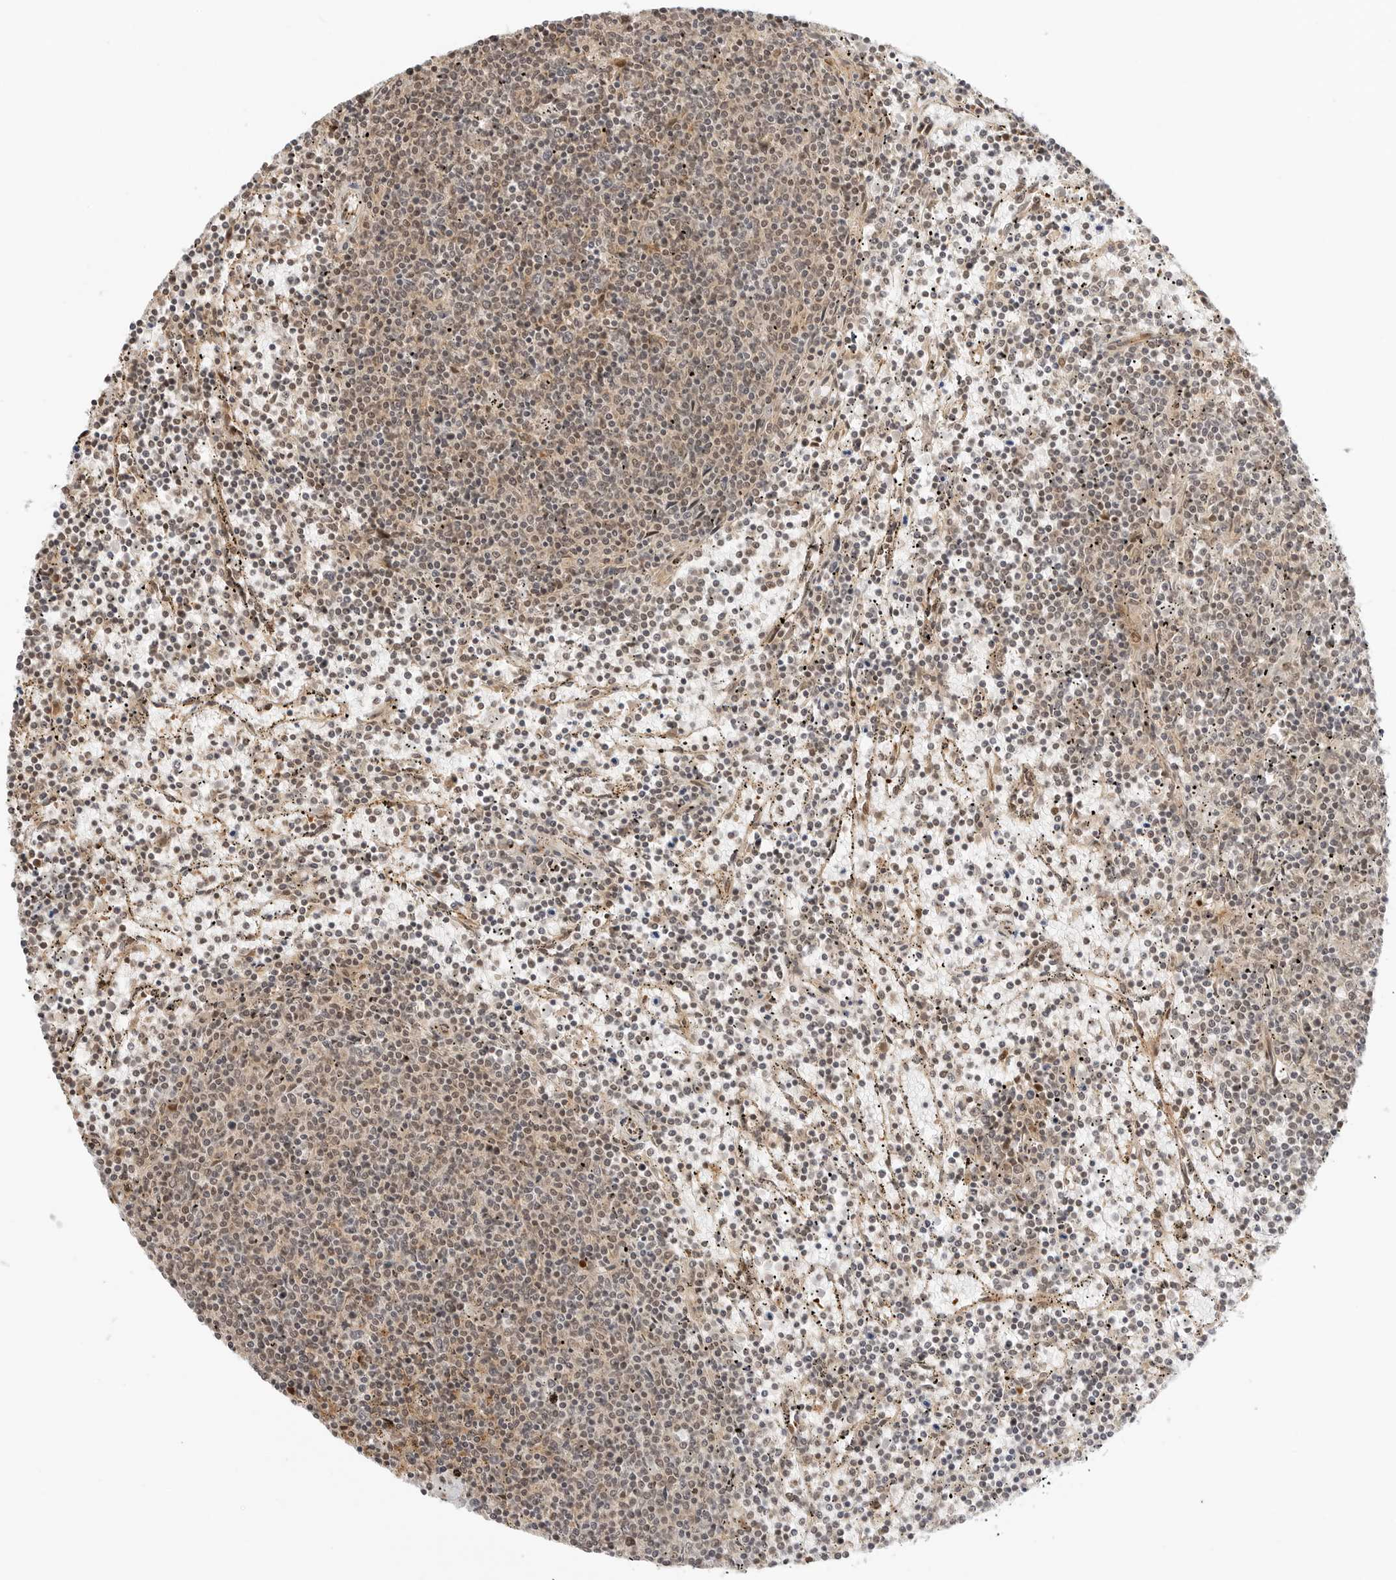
{"staining": {"intensity": "weak", "quantity": "25%-75%", "location": "cytoplasmic/membranous,nuclear"}, "tissue": "lymphoma", "cell_type": "Tumor cells", "image_type": "cancer", "snomed": [{"axis": "morphology", "description": "Malignant lymphoma, non-Hodgkin's type, Low grade"}, {"axis": "topography", "description": "Spleen"}], "caption": "Immunohistochemical staining of human lymphoma displays weak cytoplasmic/membranous and nuclear protein staining in about 25%-75% of tumor cells.", "gene": "GEM", "patient": {"sex": "female", "age": 50}}